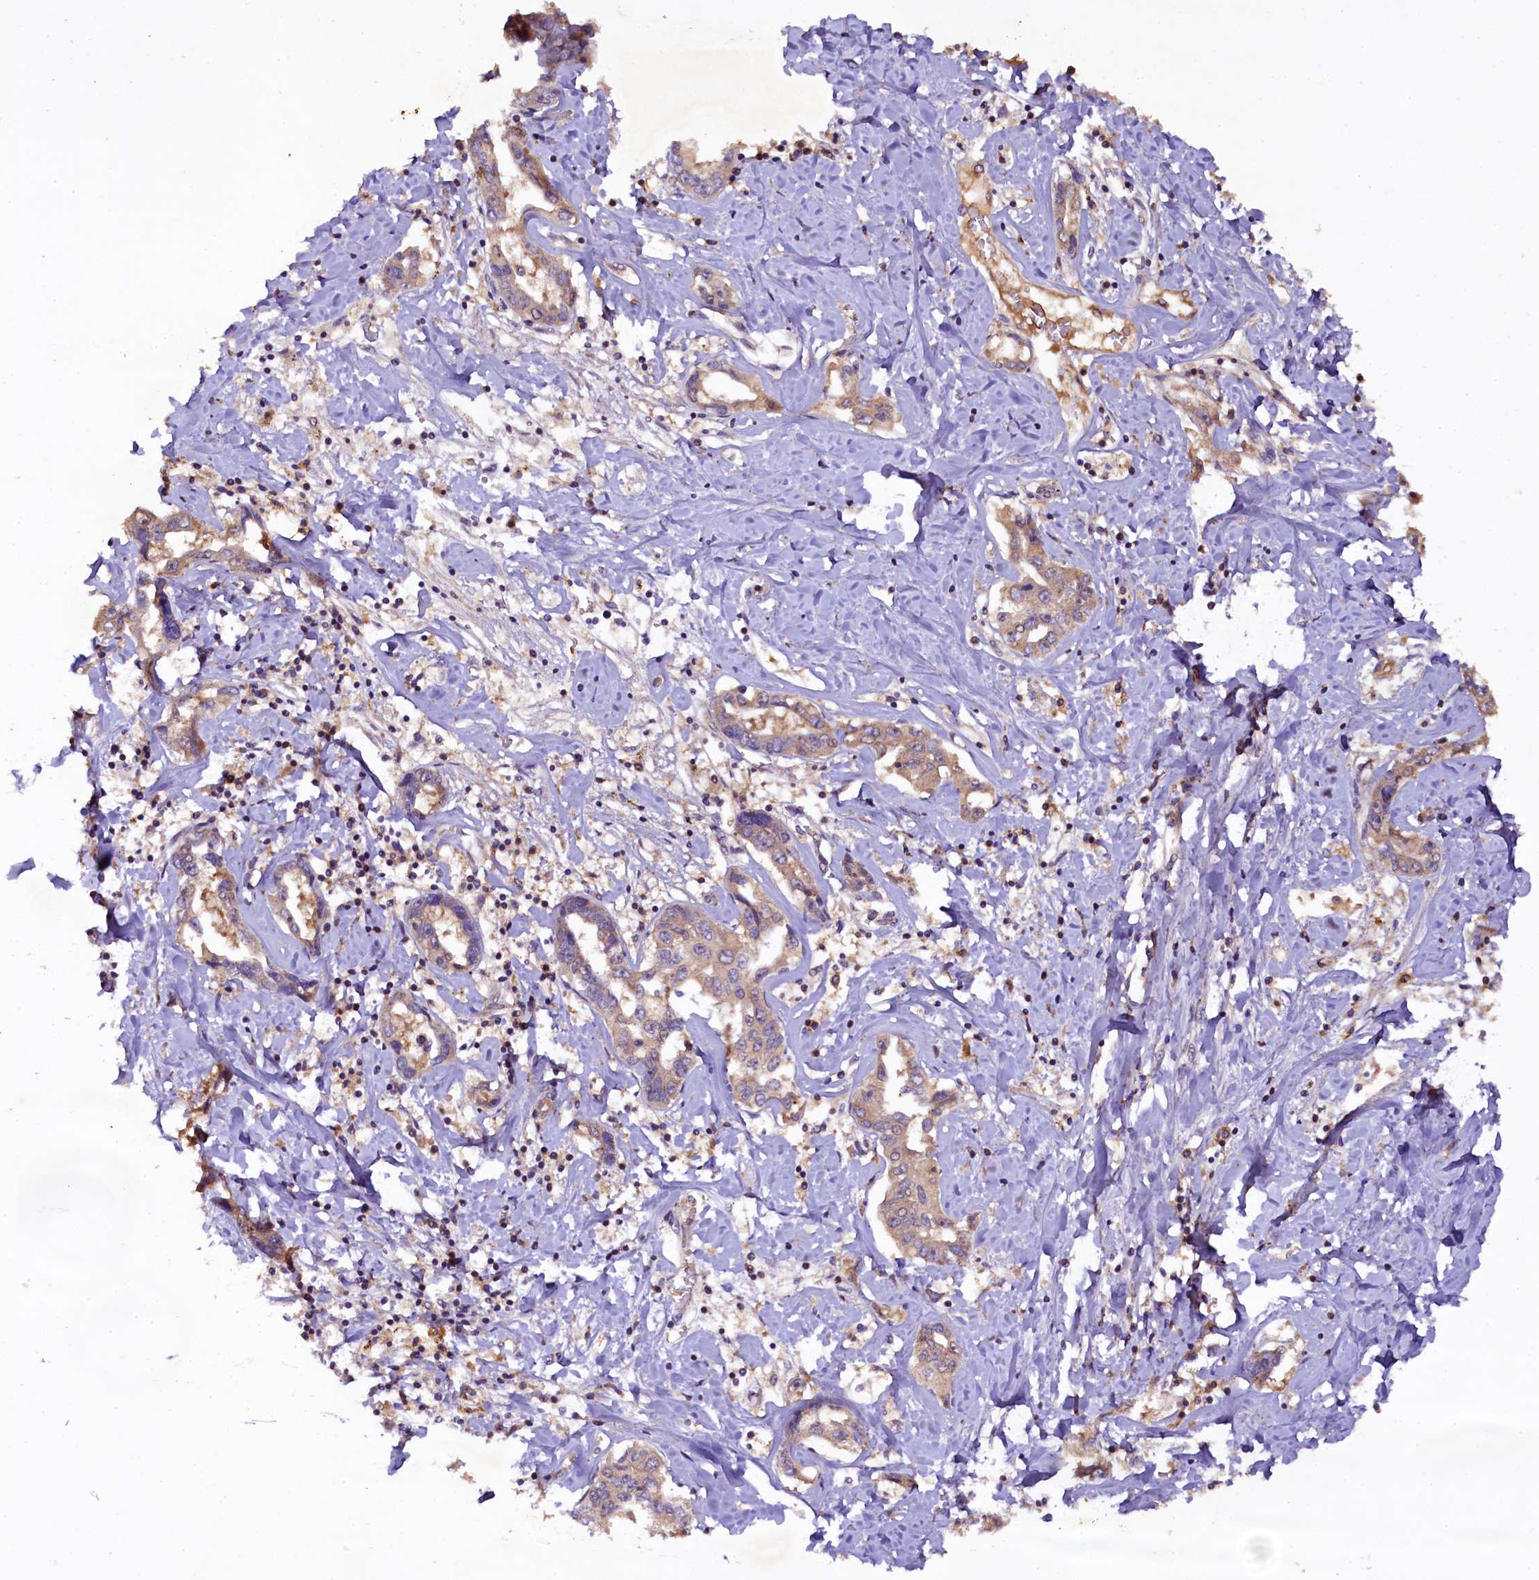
{"staining": {"intensity": "moderate", "quantity": ">75%", "location": "cytoplasmic/membranous"}, "tissue": "liver cancer", "cell_type": "Tumor cells", "image_type": "cancer", "snomed": [{"axis": "morphology", "description": "Cholangiocarcinoma"}, {"axis": "topography", "description": "Liver"}], "caption": "Immunohistochemical staining of human liver cholangiocarcinoma reveals medium levels of moderate cytoplasmic/membranous protein expression in approximately >75% of tumor cells.", "gene": "PLXNB1", "patient": {"sex": "male", "age": 59}}